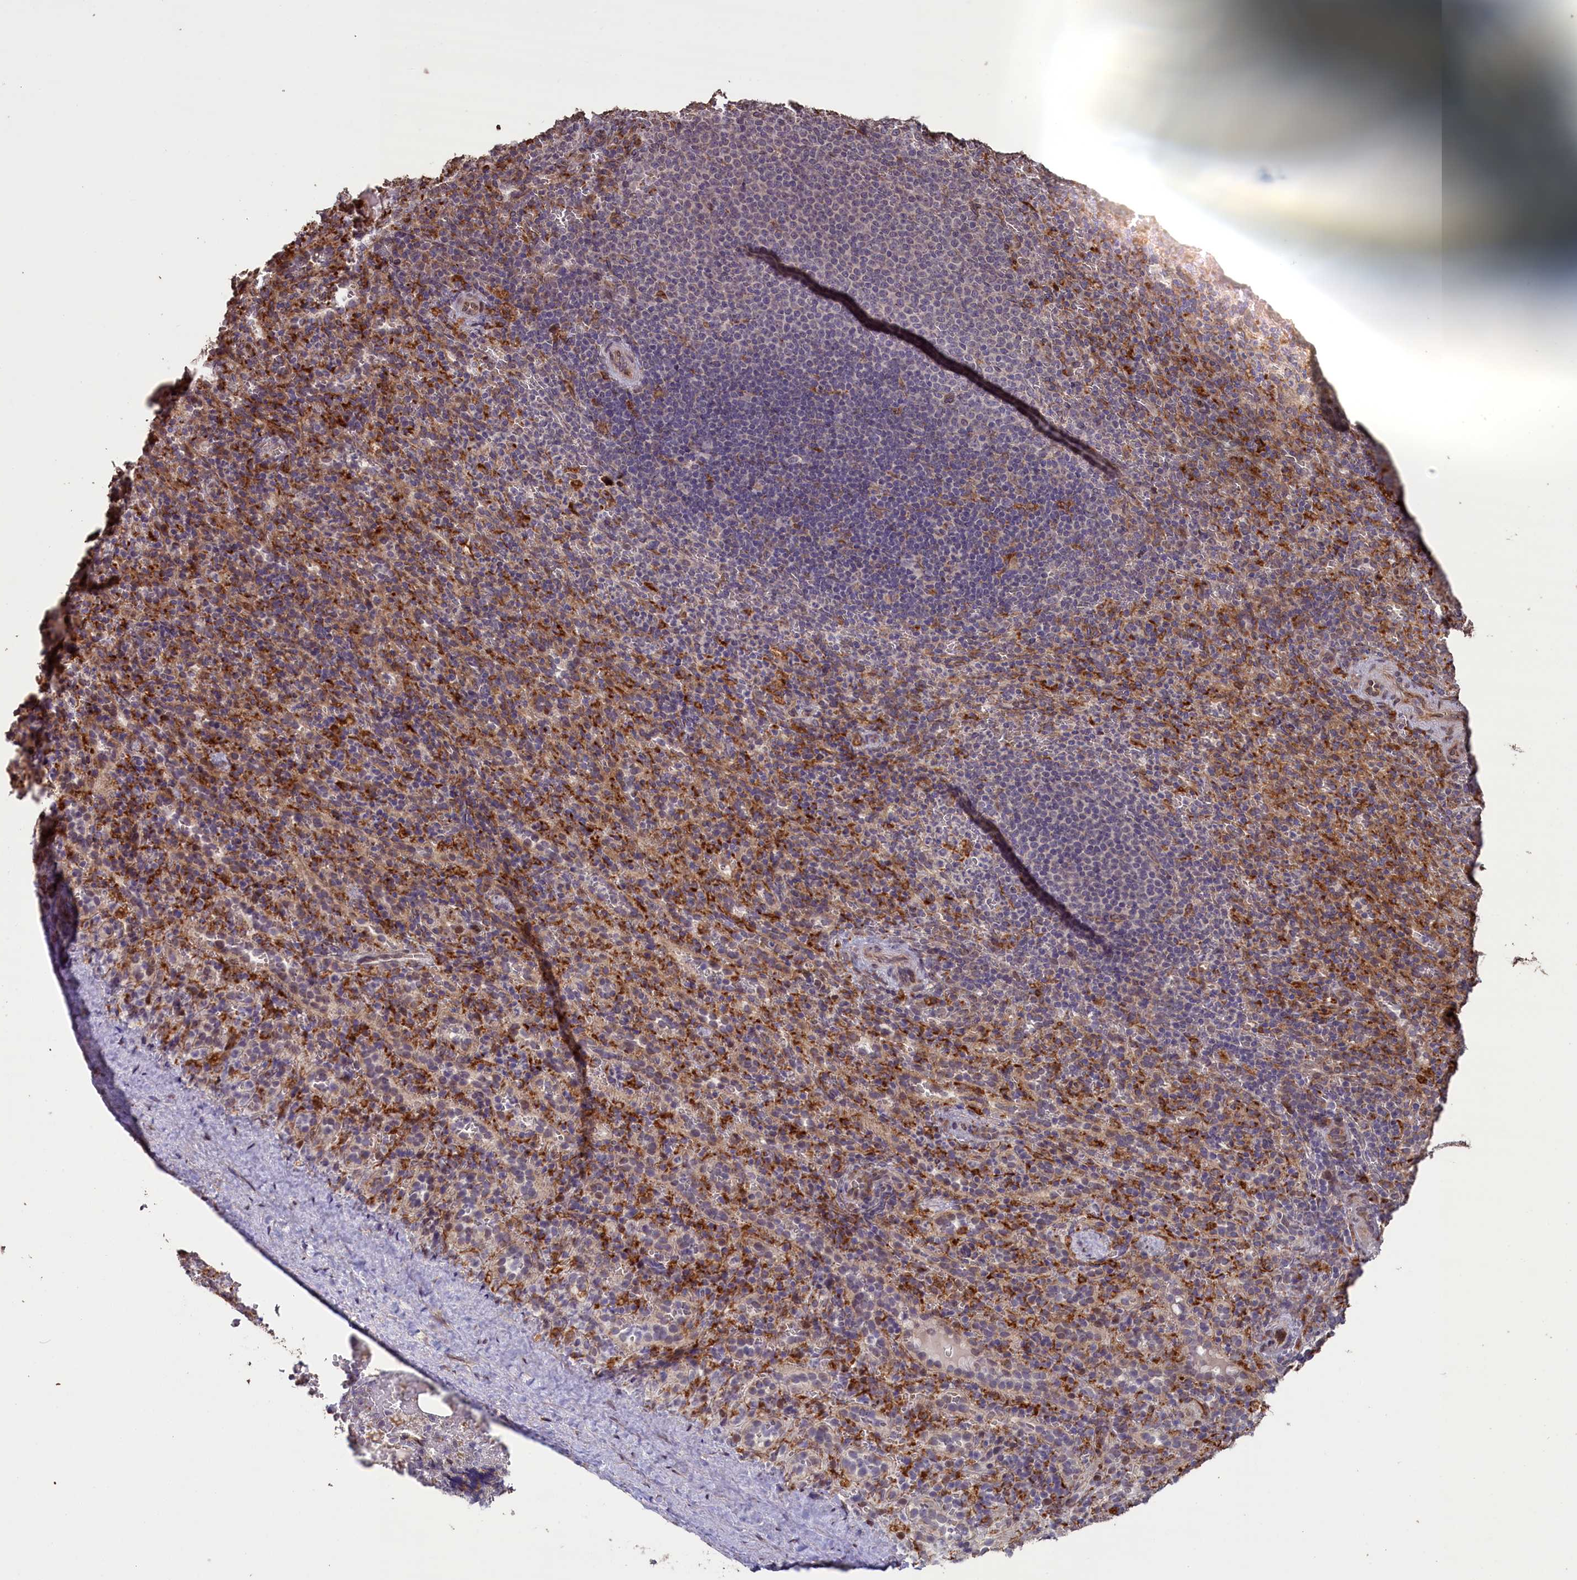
{"staining": {"intensity": "moderate", "quantity": "25%-75%", "location": "cytoplasmic/membranous"}, "tissue": "spleen", "cell_type": "Cells in red pulp", "image_type": "normal", "snomed": [{"axis": "morphology", "description": "Normal tissue, NOS"}, {"axis": "topography", "description": "Spleen"}], "caption": "Moderate cytoplasmic/membranous positivity is identified in about 25%-75% of cells in red pulp in unremarkable spleen. (DAB IHC, brown staining for protein, blue staining for nuclei).", "gene": "SLC38A7", "patient": {"sex": "female", "age": 21}}